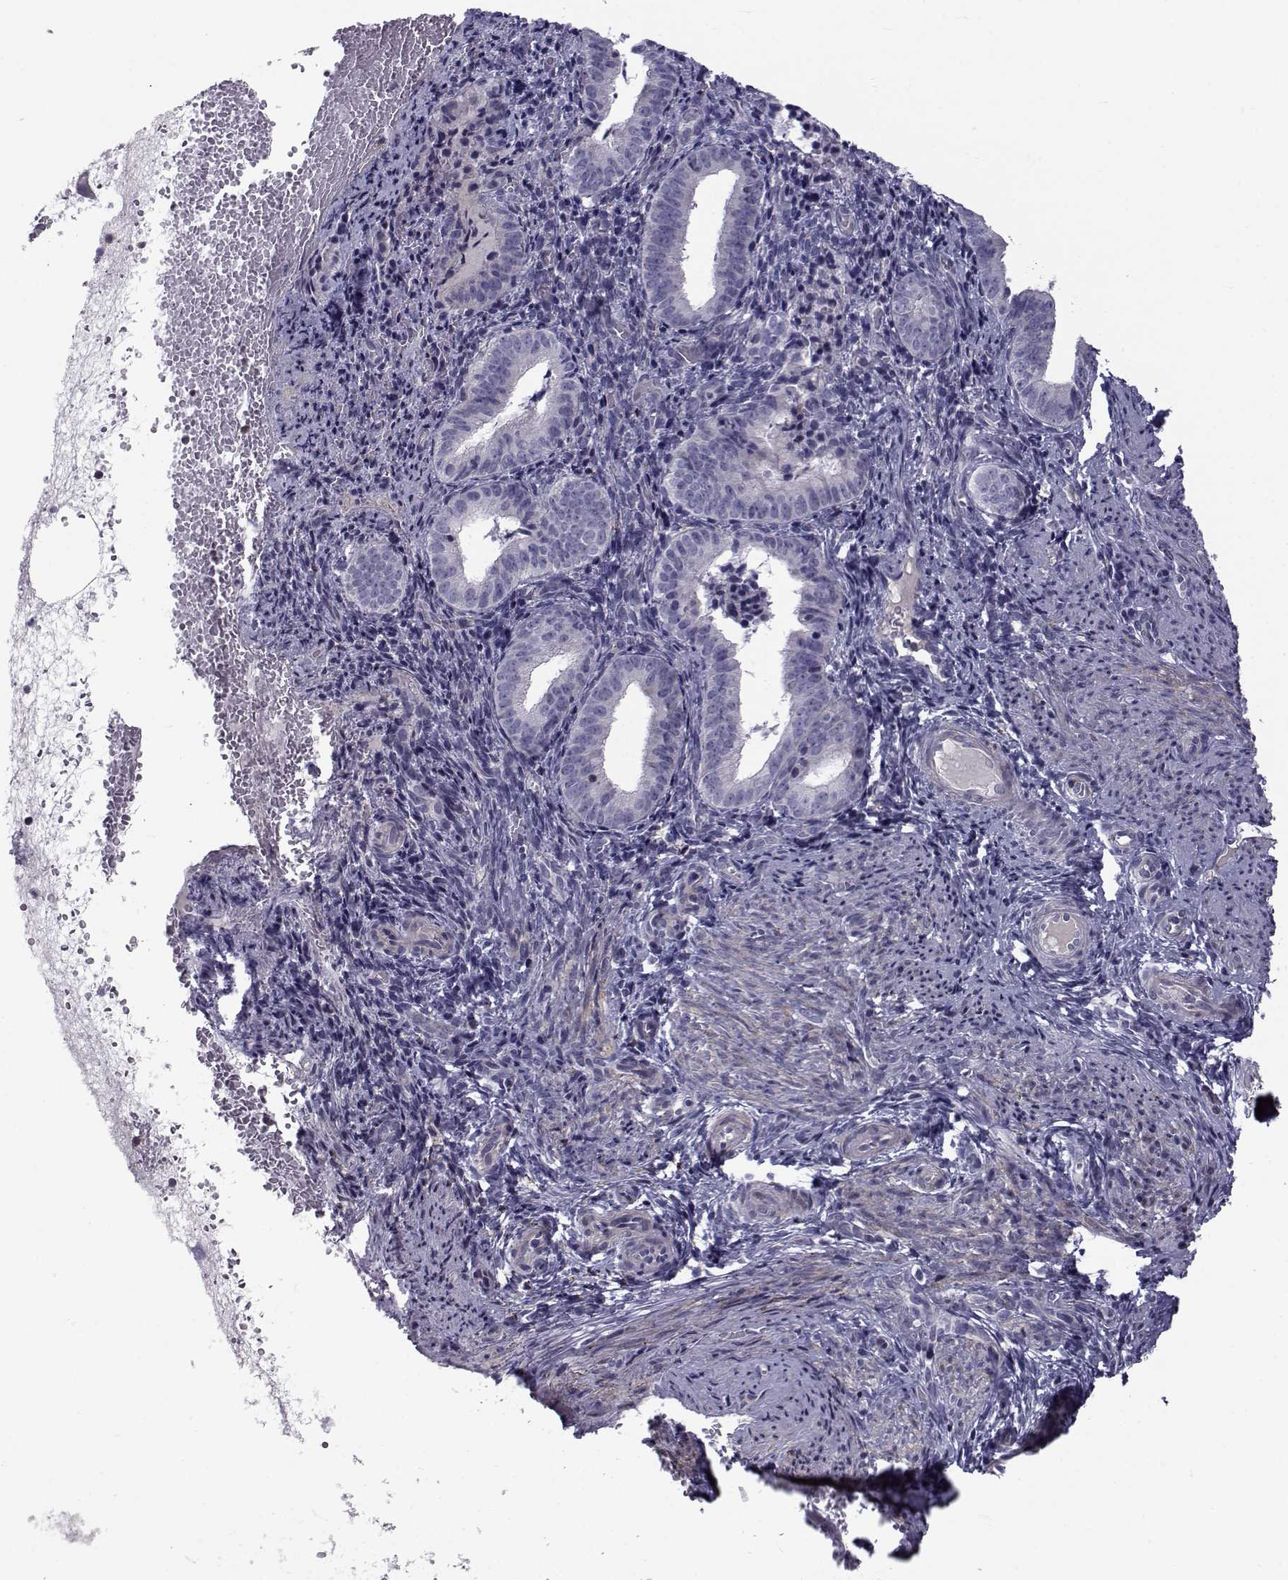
{"staining": {"intensity": "negative", "quantity": "none", "location": "none"}, "tissue": "endometrium", "cell_type": "Cells in endometrial stroma", "image_type": "normal", "snomed": [{"axis": "morphology", "description": "Normal tissue, NOS"}, {"axis": "topography", "description": "Endometrium"}], "caption": "This is a micrograph of IHC staining of unremarkable endometrium, which shows no expression in cells in endometrial stroma.", "gene": "LRRC27", "patient": {"sex": "female", "age": 42}}